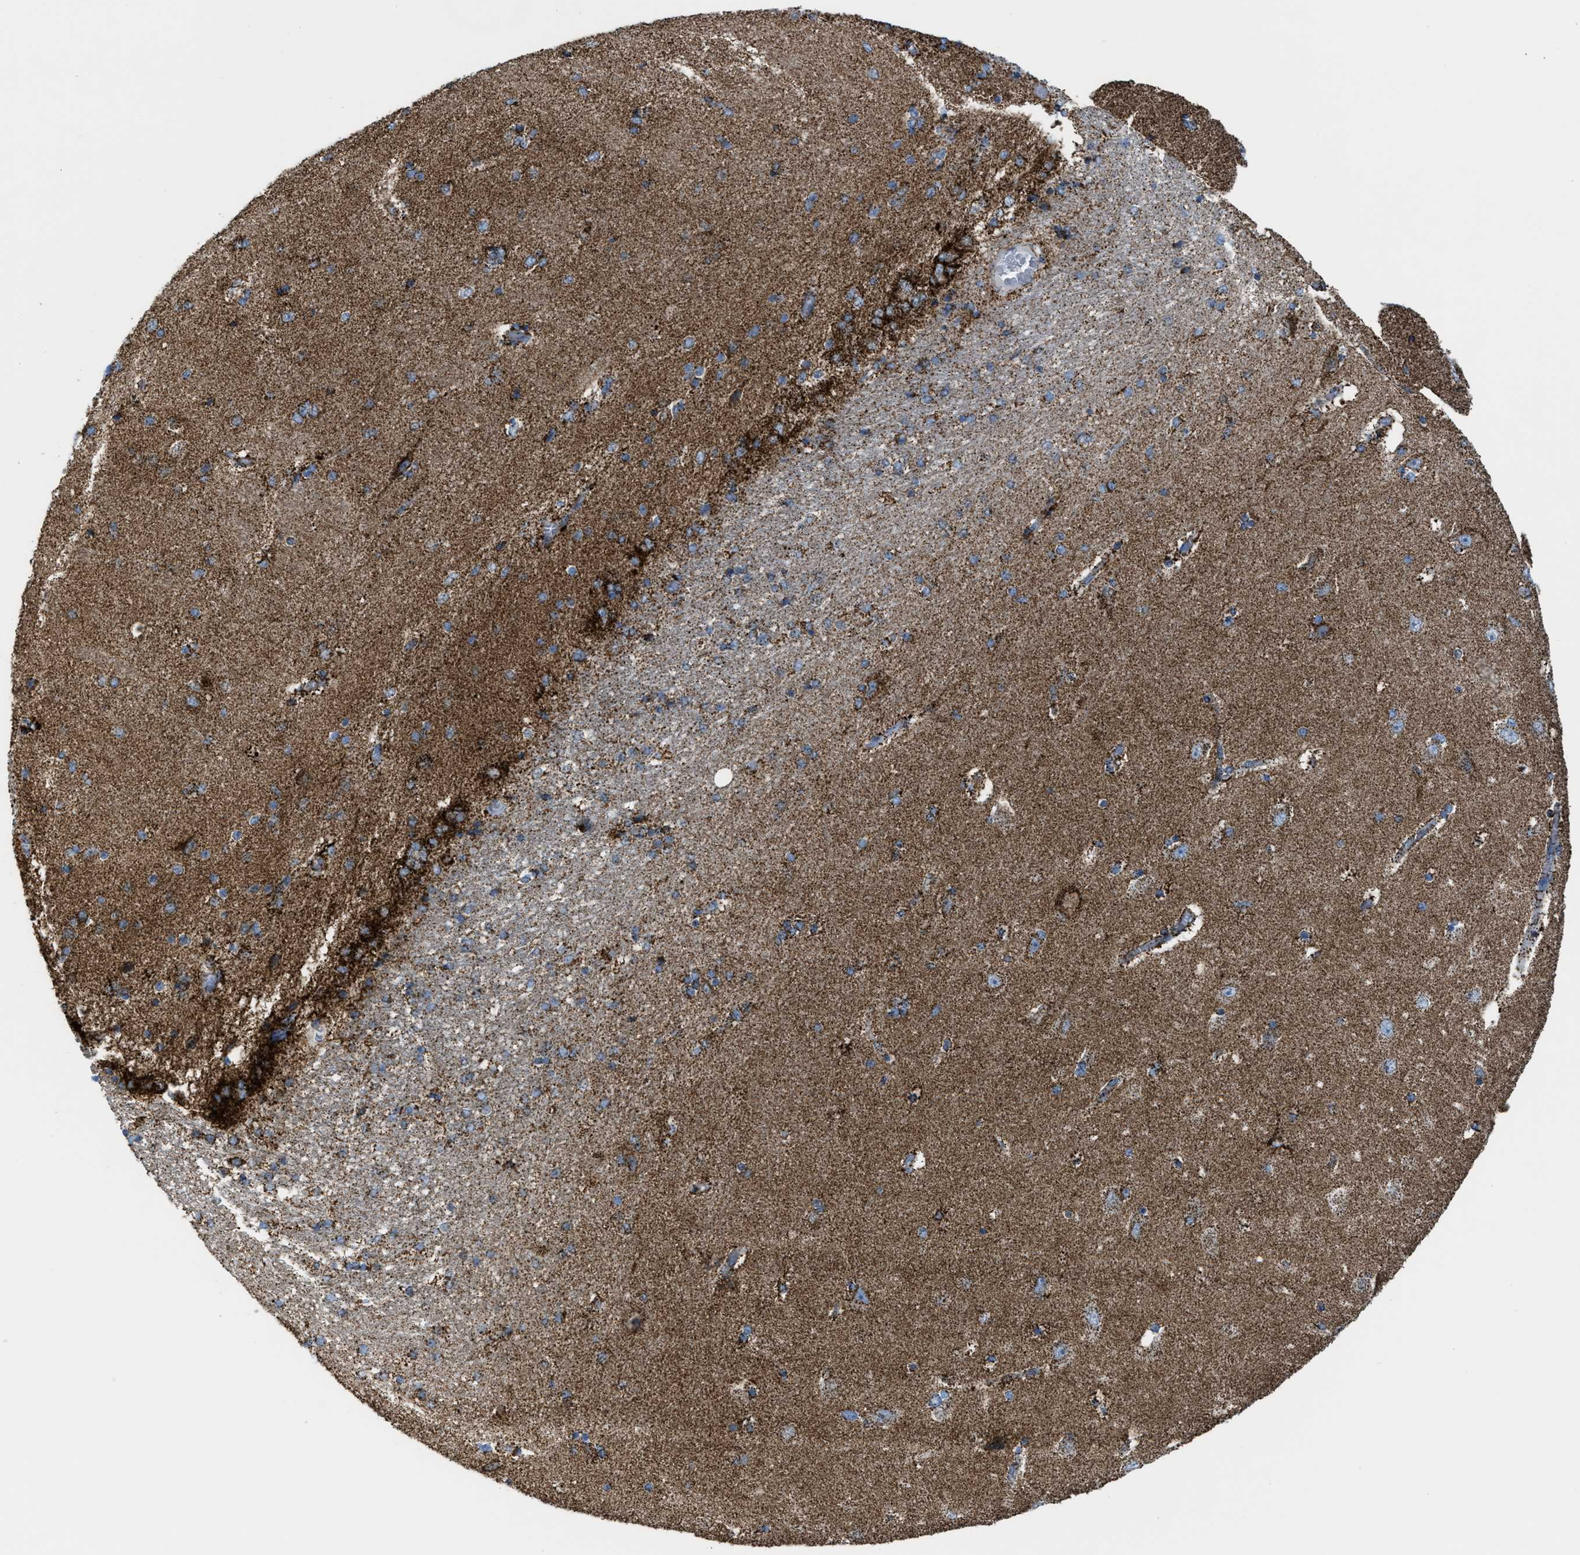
{"staining": {"intensity": "moderate", "quantity": ">75%", "location": "cytoplasmic/membranous"}, "tissue": "hippocampus", "cell_type": "Glial cells", "image_type": "normal", "snomed": [{"axis": "morphology", "description": "Normal tissue, NOS"}, {"axis": "topography", "description": "Hippocampus"}], "caption": "IHC image of unremarkable hippocampus: hippocampus stained using immunohistochemistry (IHC) displays medium levels of moderate protein expression localized specifically in the cytoplasmic/membranous of glial cells, appearing as a cytoplasmic/membranous brown color.", "gene": "ECHS1", "patient": {"sex": "female", "age": 54}}